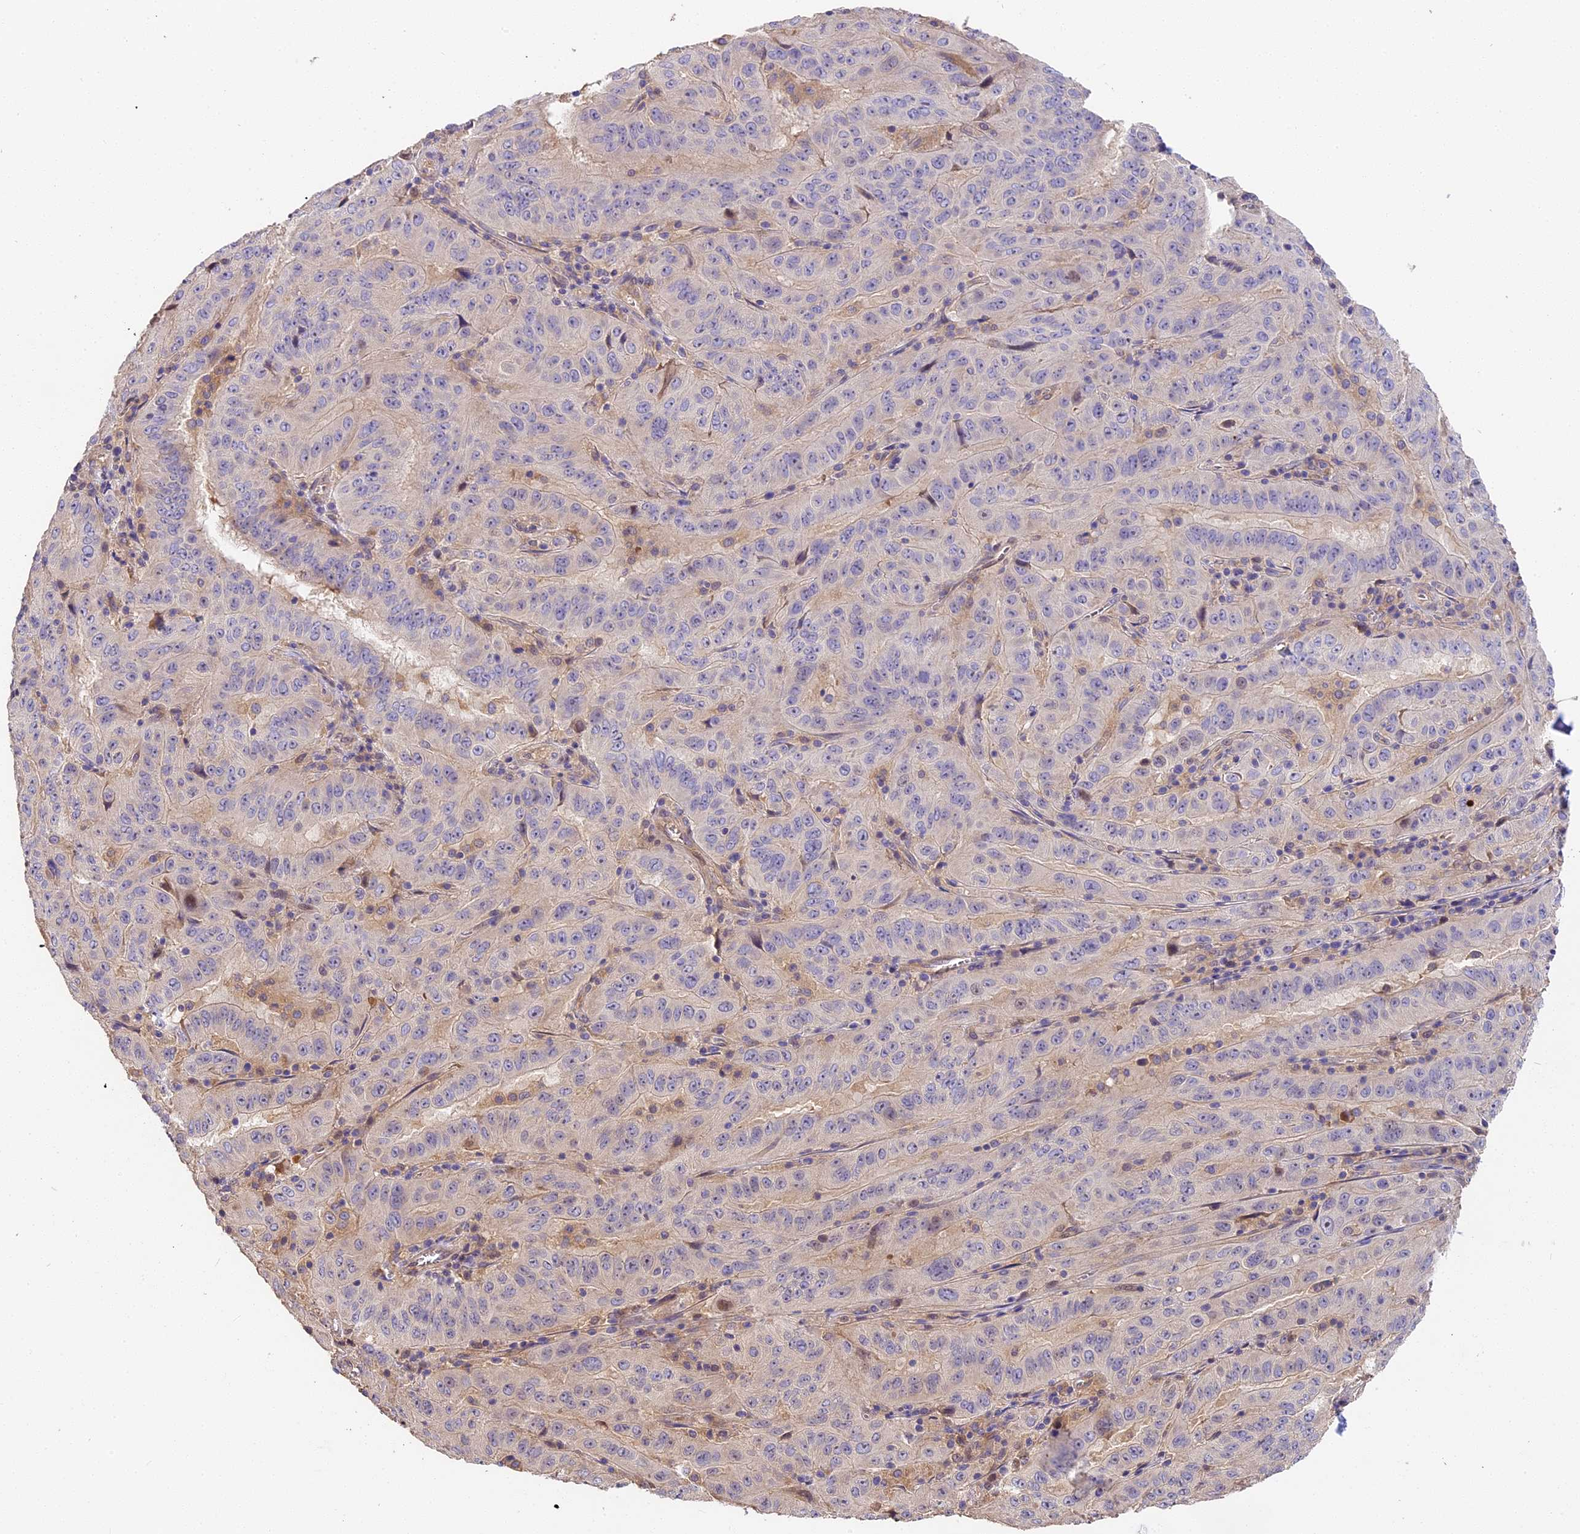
{"staining": {"intensity": "negative", "quantity": "none", "location": "none"}, "tissue": "pancreatic cancer", "cell_type": "Tumor cells", "image_type": "cancer", "snomed": [{"axis": "morphology", "description": "Adenocarcinoma, NOS"}, {"axis": "topography", "description": "Pancreas"}], "caption": "Immunohistochemistry micrograph of neoplastic tissue: pancreatic cancer (adenocarcinoma) stained with DAB (3,3'-diaminobenzidine) demonstrates no significant protein expression in tumor cells.", "gene": "ARHGAP17", "patient": {"sex": "male", "age": 63}}